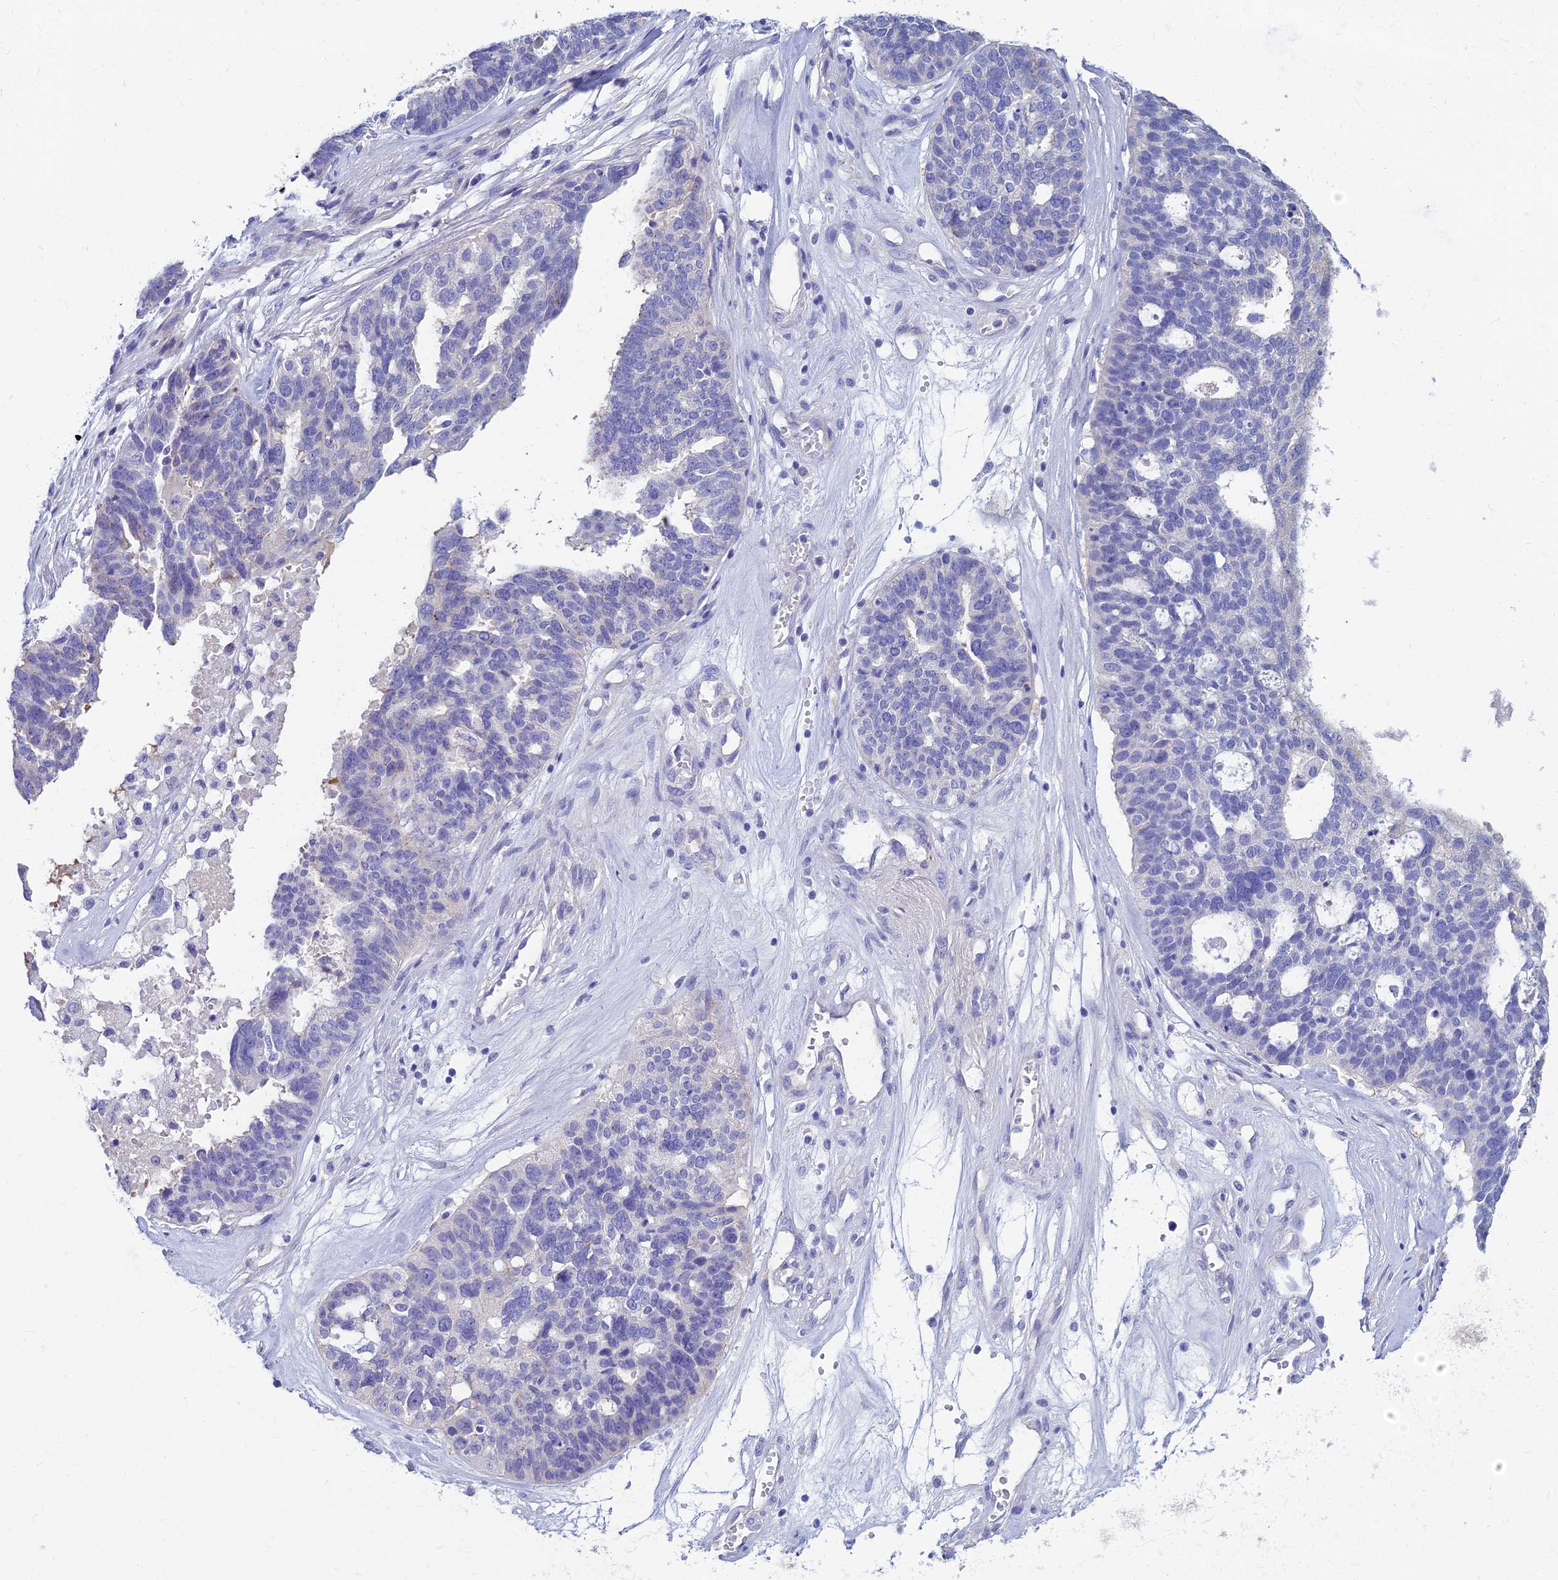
{"staining": {"intensity": "negative", "quantity": "none", "location": "none"}, "tissue": "ovarian cancer", "cell_type": "Tumor cells", "image_type": "cancer", "snomed": [{"axis": "morphology", "description": "Cystadenocarcinoma, serous, NOS"}, {"axis": "topography", "description": "Ovary"}], "caption": "This is an IHC histopathology image of ovarian cancer. There is no expression in tumor cells.", "gene": "ZNF552", "patient": {"sex": "female", "age": 59}}